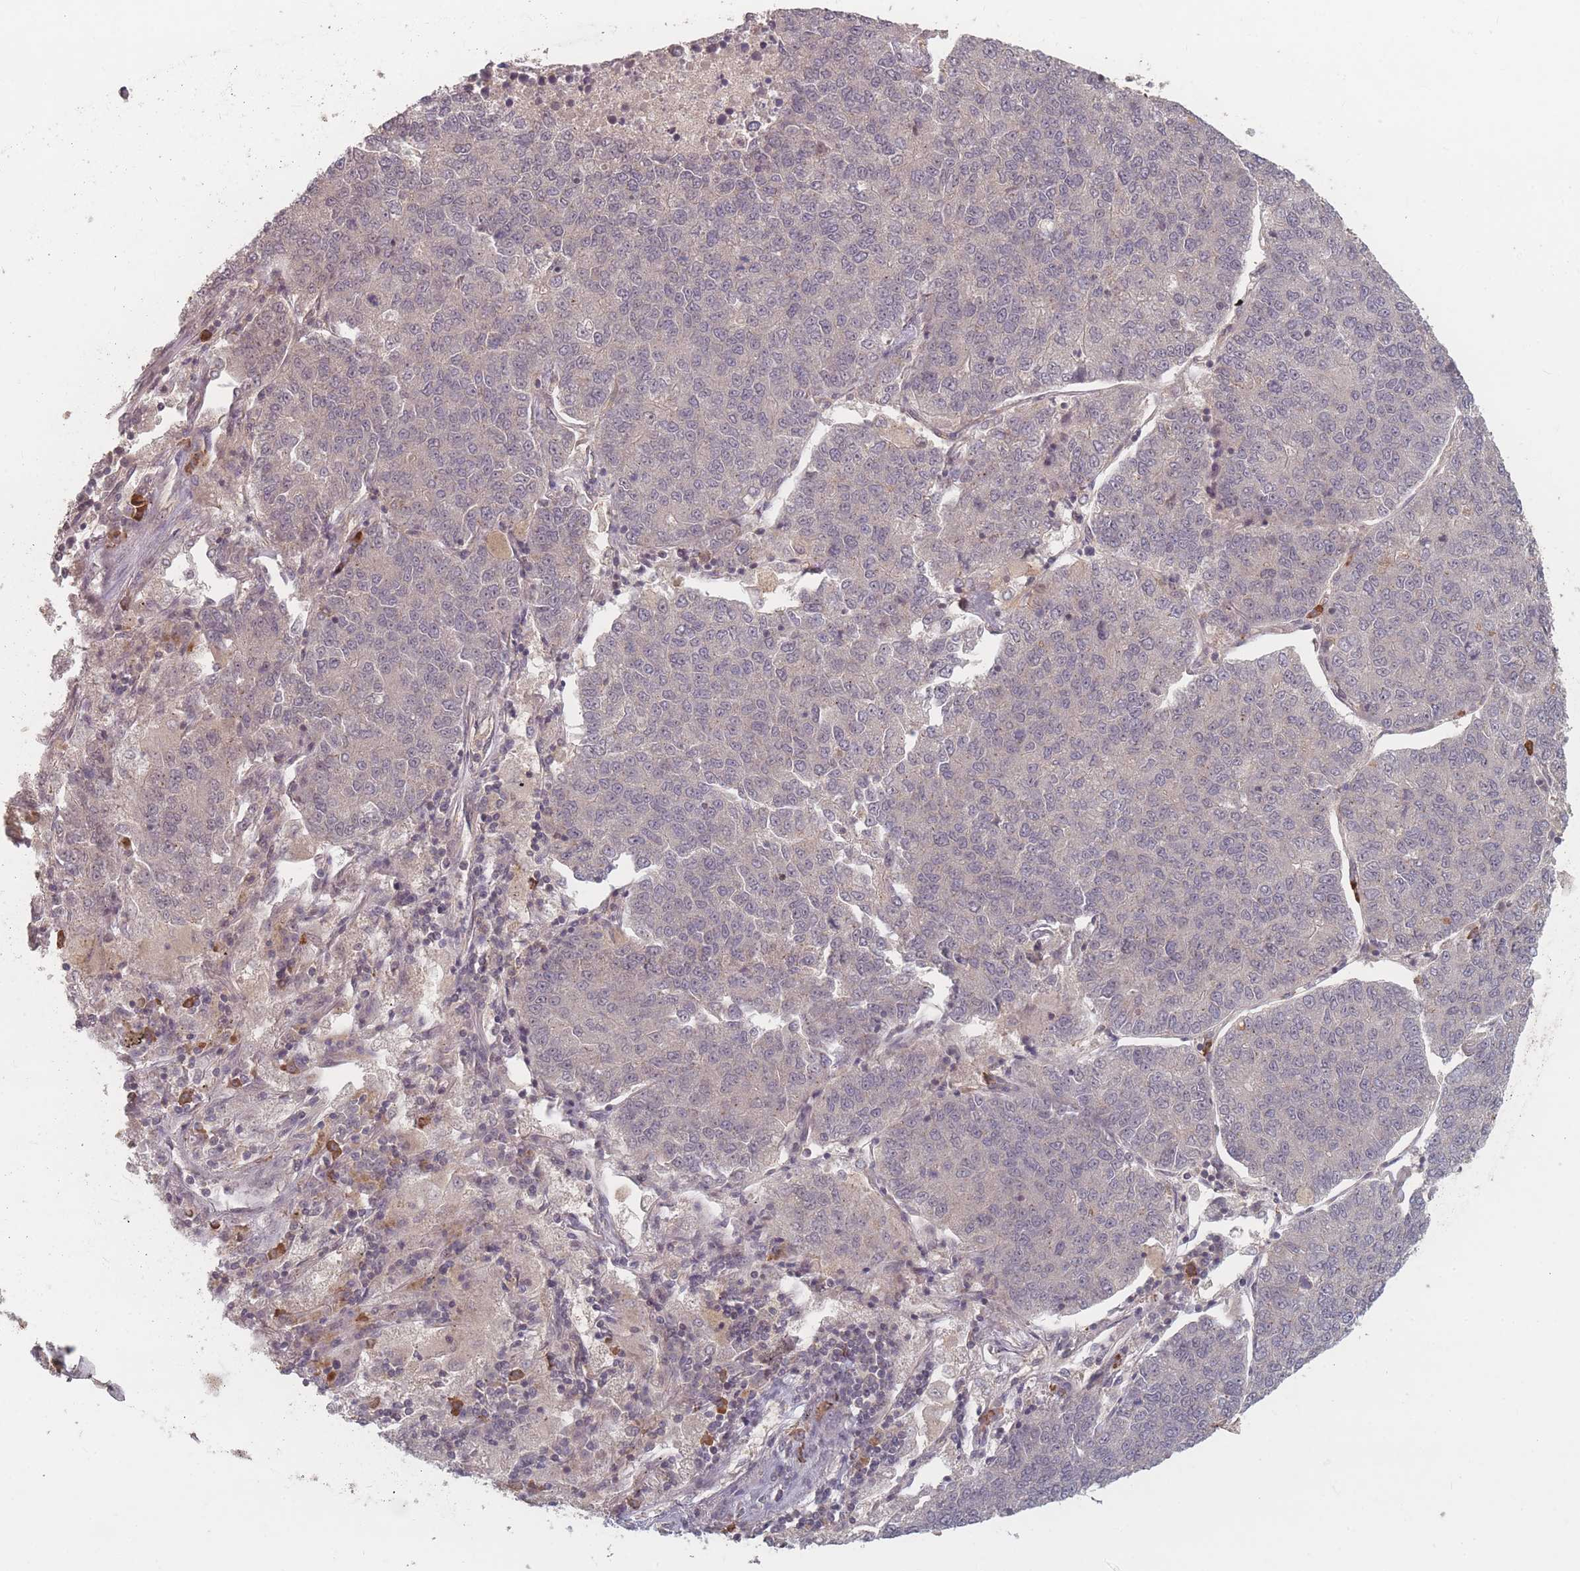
{"staining": {"intensity": "negative", "quantity": "none", "location": "none"}, "tissue": "lung cancer", "cell_type": "Tumor cells", "image_type": "cancer", "snomed": [{"axis": "morphology", "description": "Adenocarcinoma, NOS"}, {"axis": "topography", "description": "Lung"}], "caption": "Immunohistochemistry (IHC) histopathology image of lung adenocarcinoma stained for a protein (brown), which exhibits no staining in tumor cells.", "gene": "HAGH", "patient": {"sex": "male", "age": 49}}